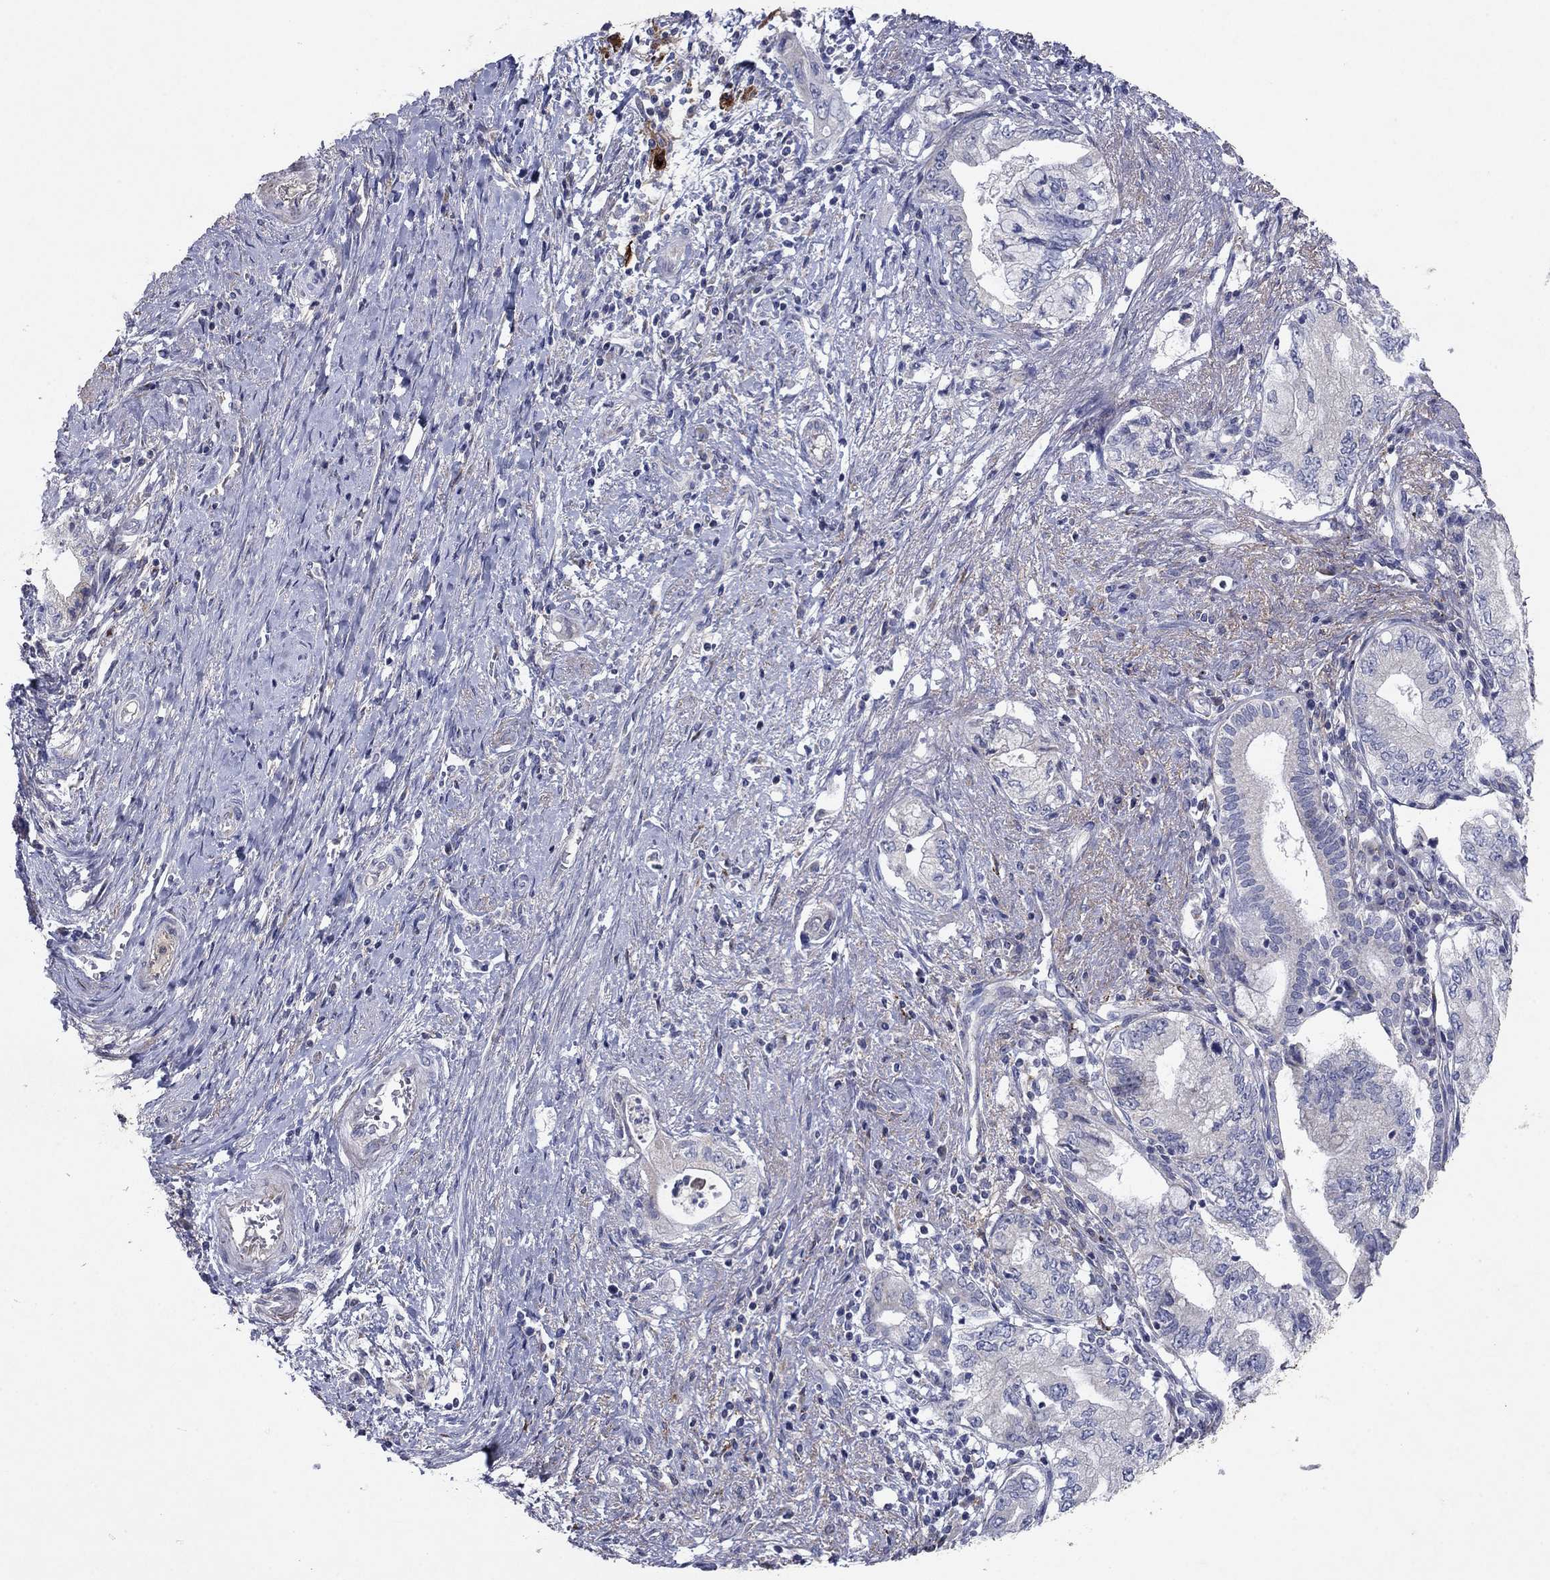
{"staining": {"intensity": "negative", "quantity": "none", "location": "none"}, "tissue": "pancreatic cancer", "cell_type": "Tumor cells", "image_type": "cancer", "snomed": [{"axis": "morphology", "description": "Adenocarcinoma, NOS"}, {"axis": "topography", "description": "Pancreas"}], "caption": "DAB (3,3'-diaminobenzidine) immunohistochemical staining of pancreatic cancer exhibits no significant positivity in tumor cells.", "gene": "PTGDS", "patient": {"sex": "female", "age": 73}}